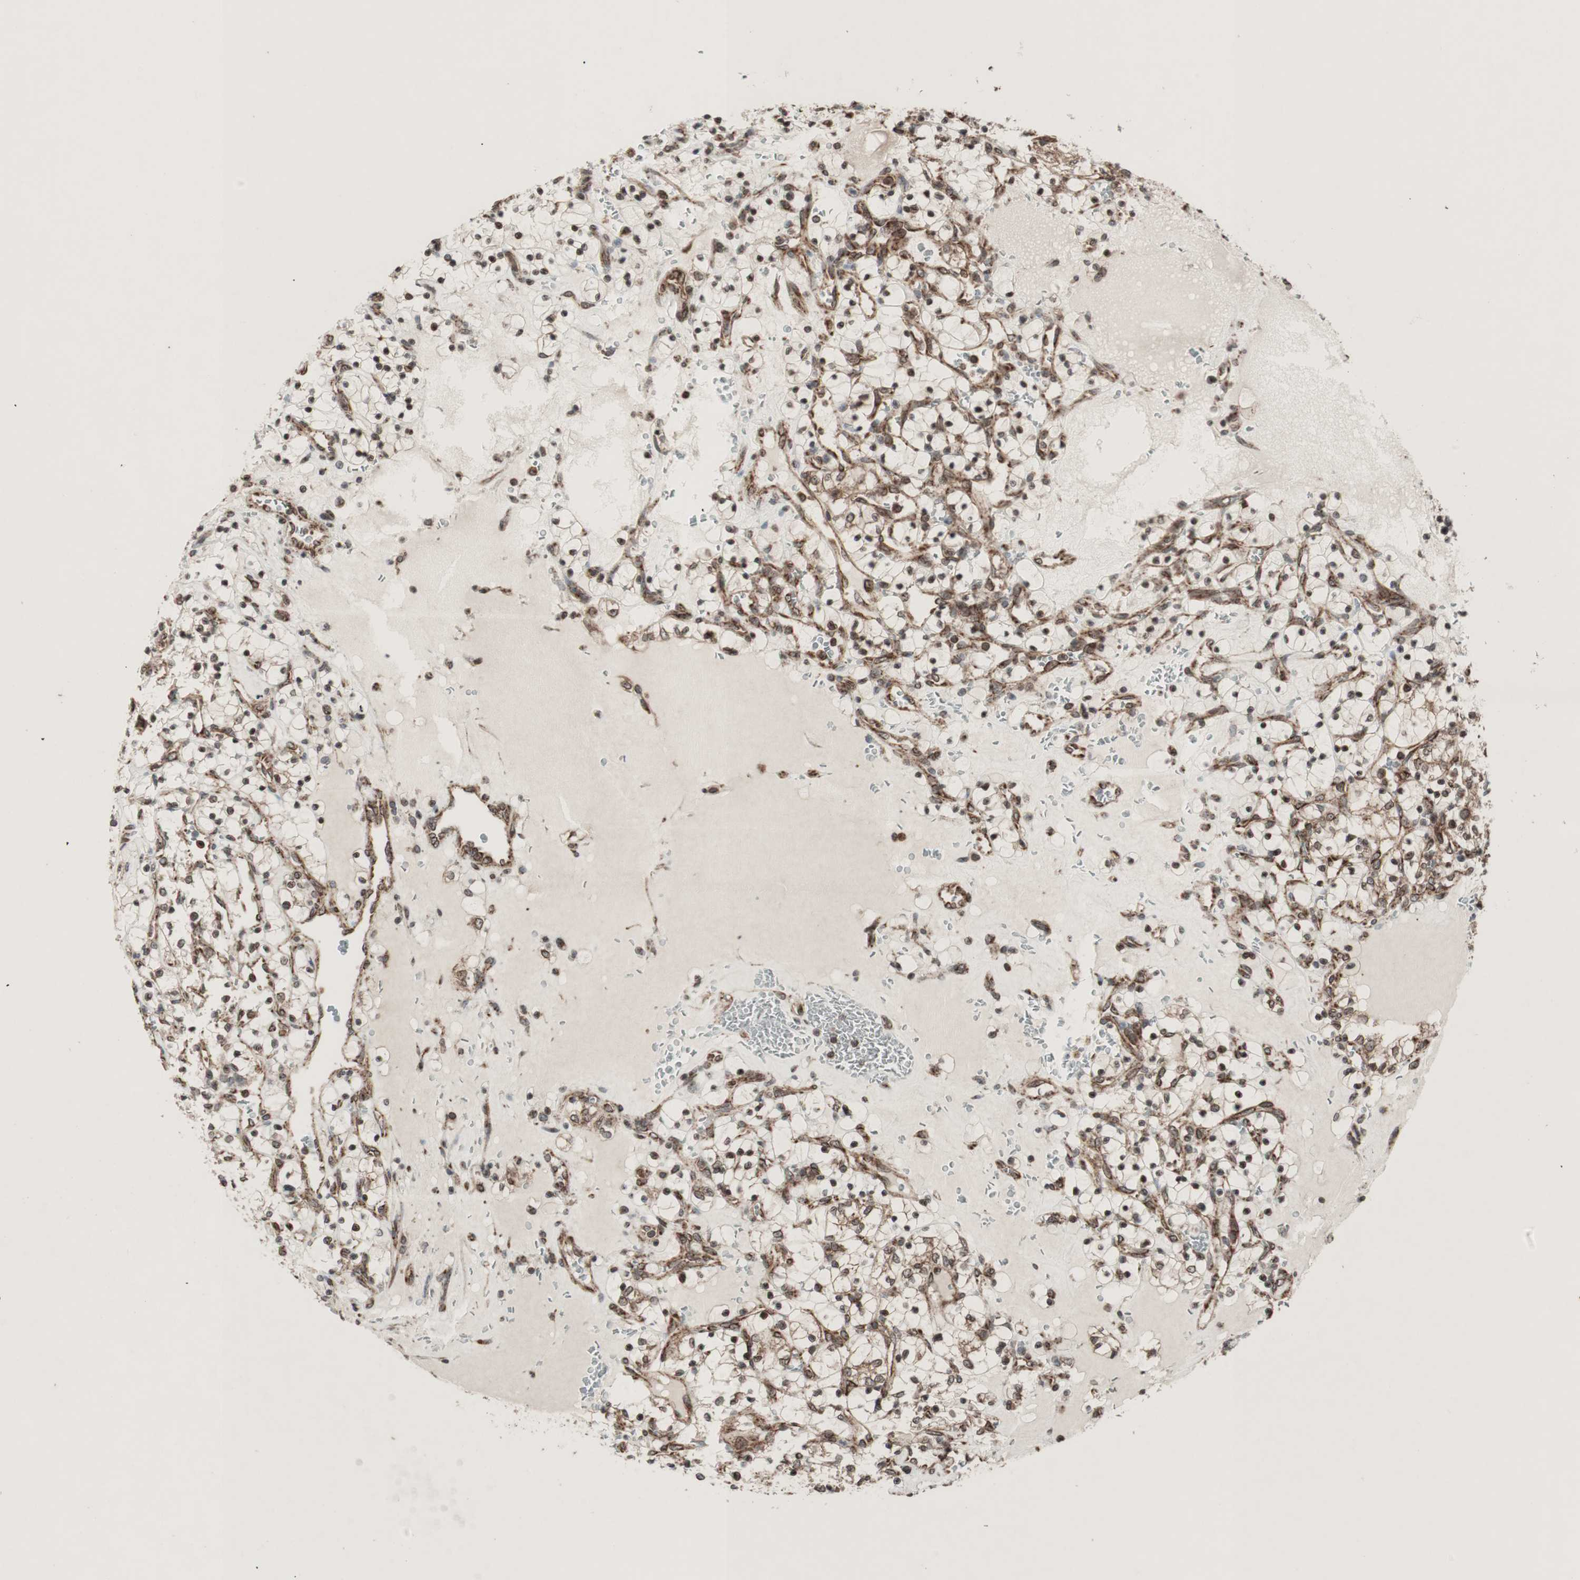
{"staining": {"intensity": "moderate", "quantity": ">75%", "location": "cytoplasmic/membranous,nuclear"}, "tissue": "renal cancer", "cell_type": "Tumor cells", "image_type": "cancer", "snomed": [{"axis": "morphology", "description": "Adenocarcinoma, NOS"}, {"axis": "topography", "description": "Kidney"}], "caption": "Protein expression analysis of renal cancer (adenocarcinoma) reveals moderate cytoplasmic/membranous and nuclear positivity in approximately >75% of tumor cells. (DAB (3,3'-diaminobenzidine) IHC, brown staining for protein, blue staining for nuclei).", "gene": "NUP62", "patient": {"sex": "female", "age": 69}}